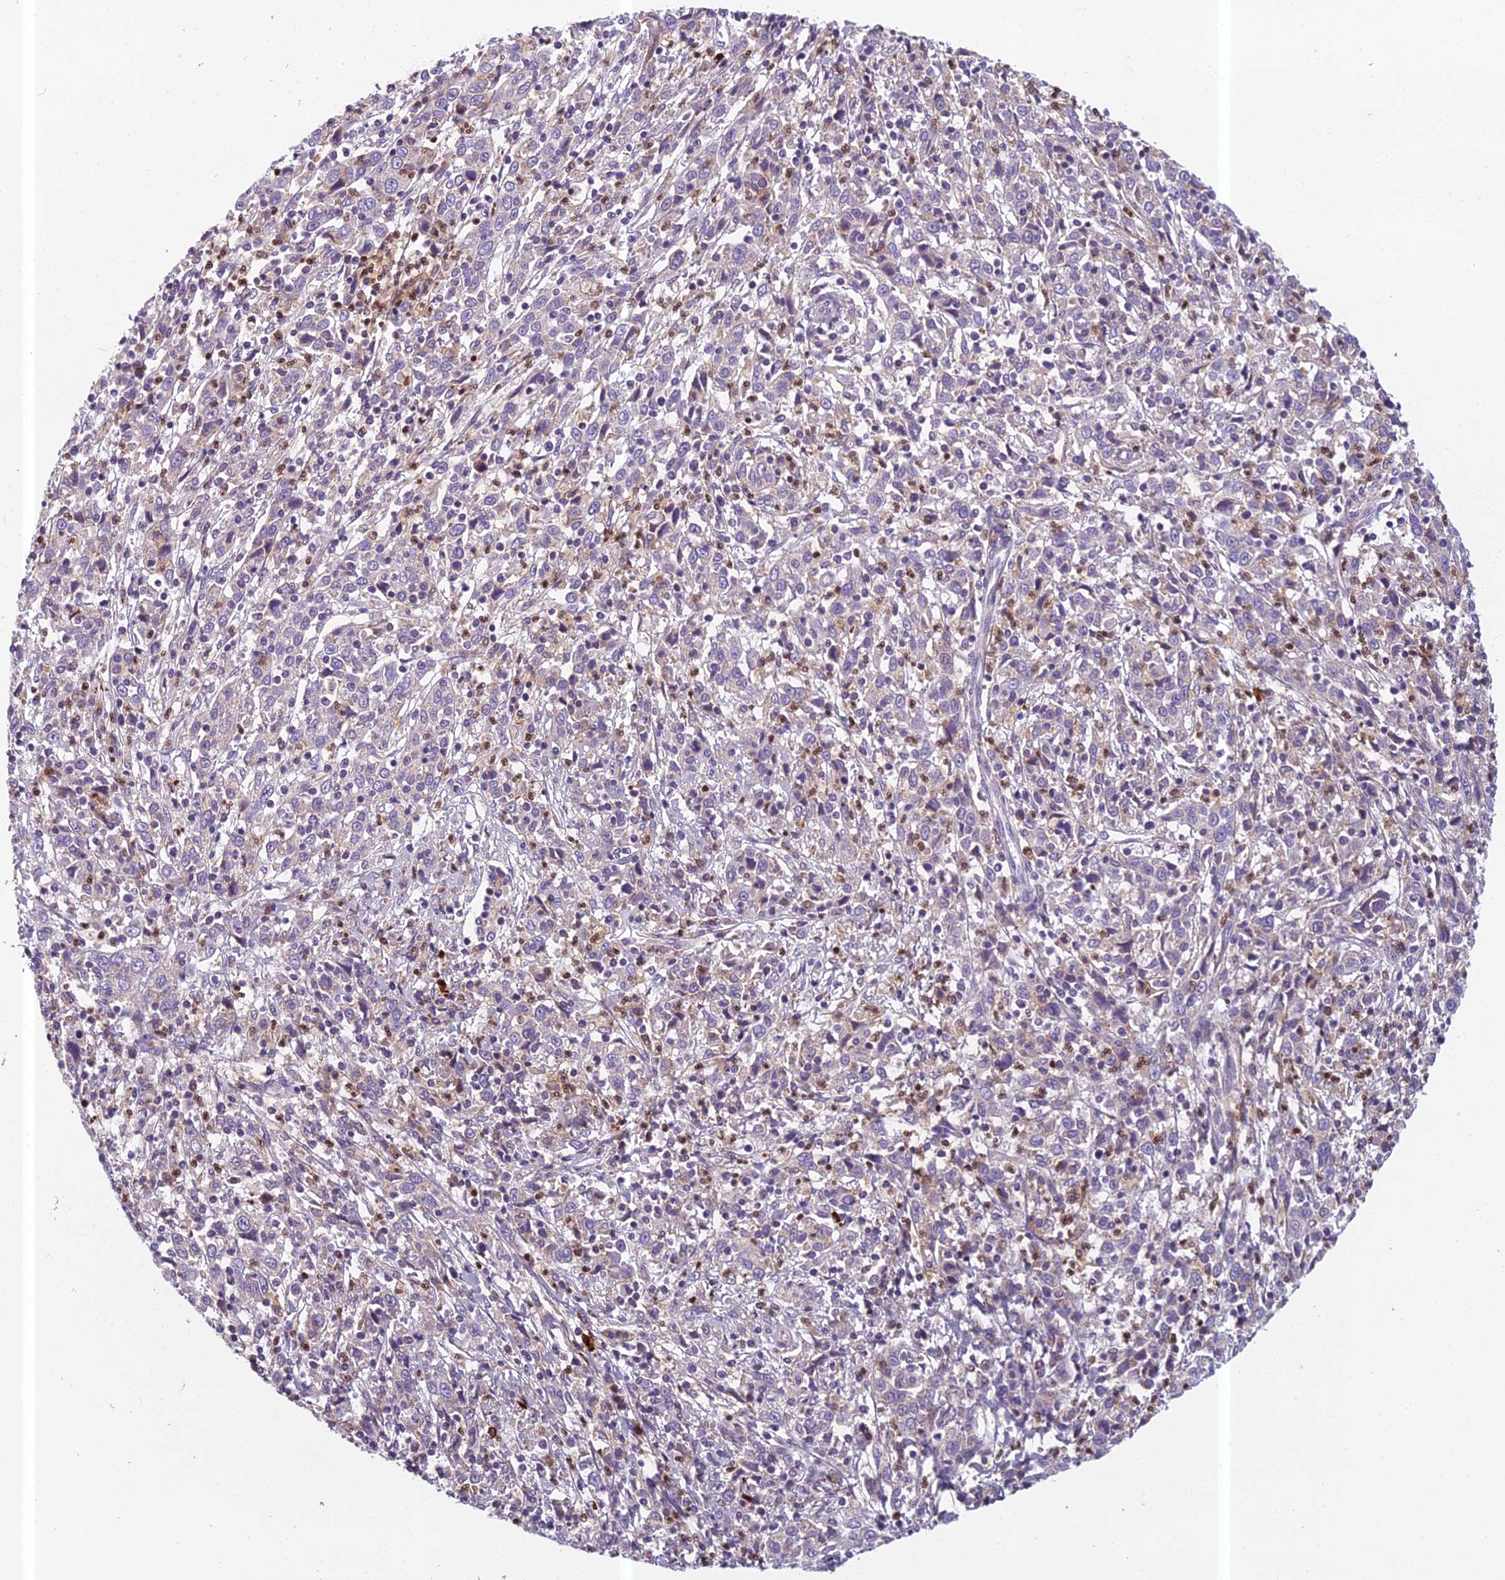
{"staining": {"intensity": "negative", "quantity": "none", "location": "none"}, "tissue": "cervical cancer", "cell_type": "Tumor cells", "image_type": "cancer", "snomed": [{"axis": "morphology", "description": "Squamous cell carcinoma, NOS"}, {"axis": "topography", "description": "Cervix"}], "caption": "Immunohistochemistry histopathology image of neoplastic tissue: human cervical cancer (squamous cell carcinoma) stained with DAB (3,3'-diaminobenzidine) demonstrates no significant protein staining in tumor cells. (Stains: DAB (3,3'-diaminobenzidine) IHC with hematoxylin counter stain, Microscopy: brightfield microscopy at high magnification).", "gene": "ENSG00000188897", "patient": {"sex": "female", "age": 46}}